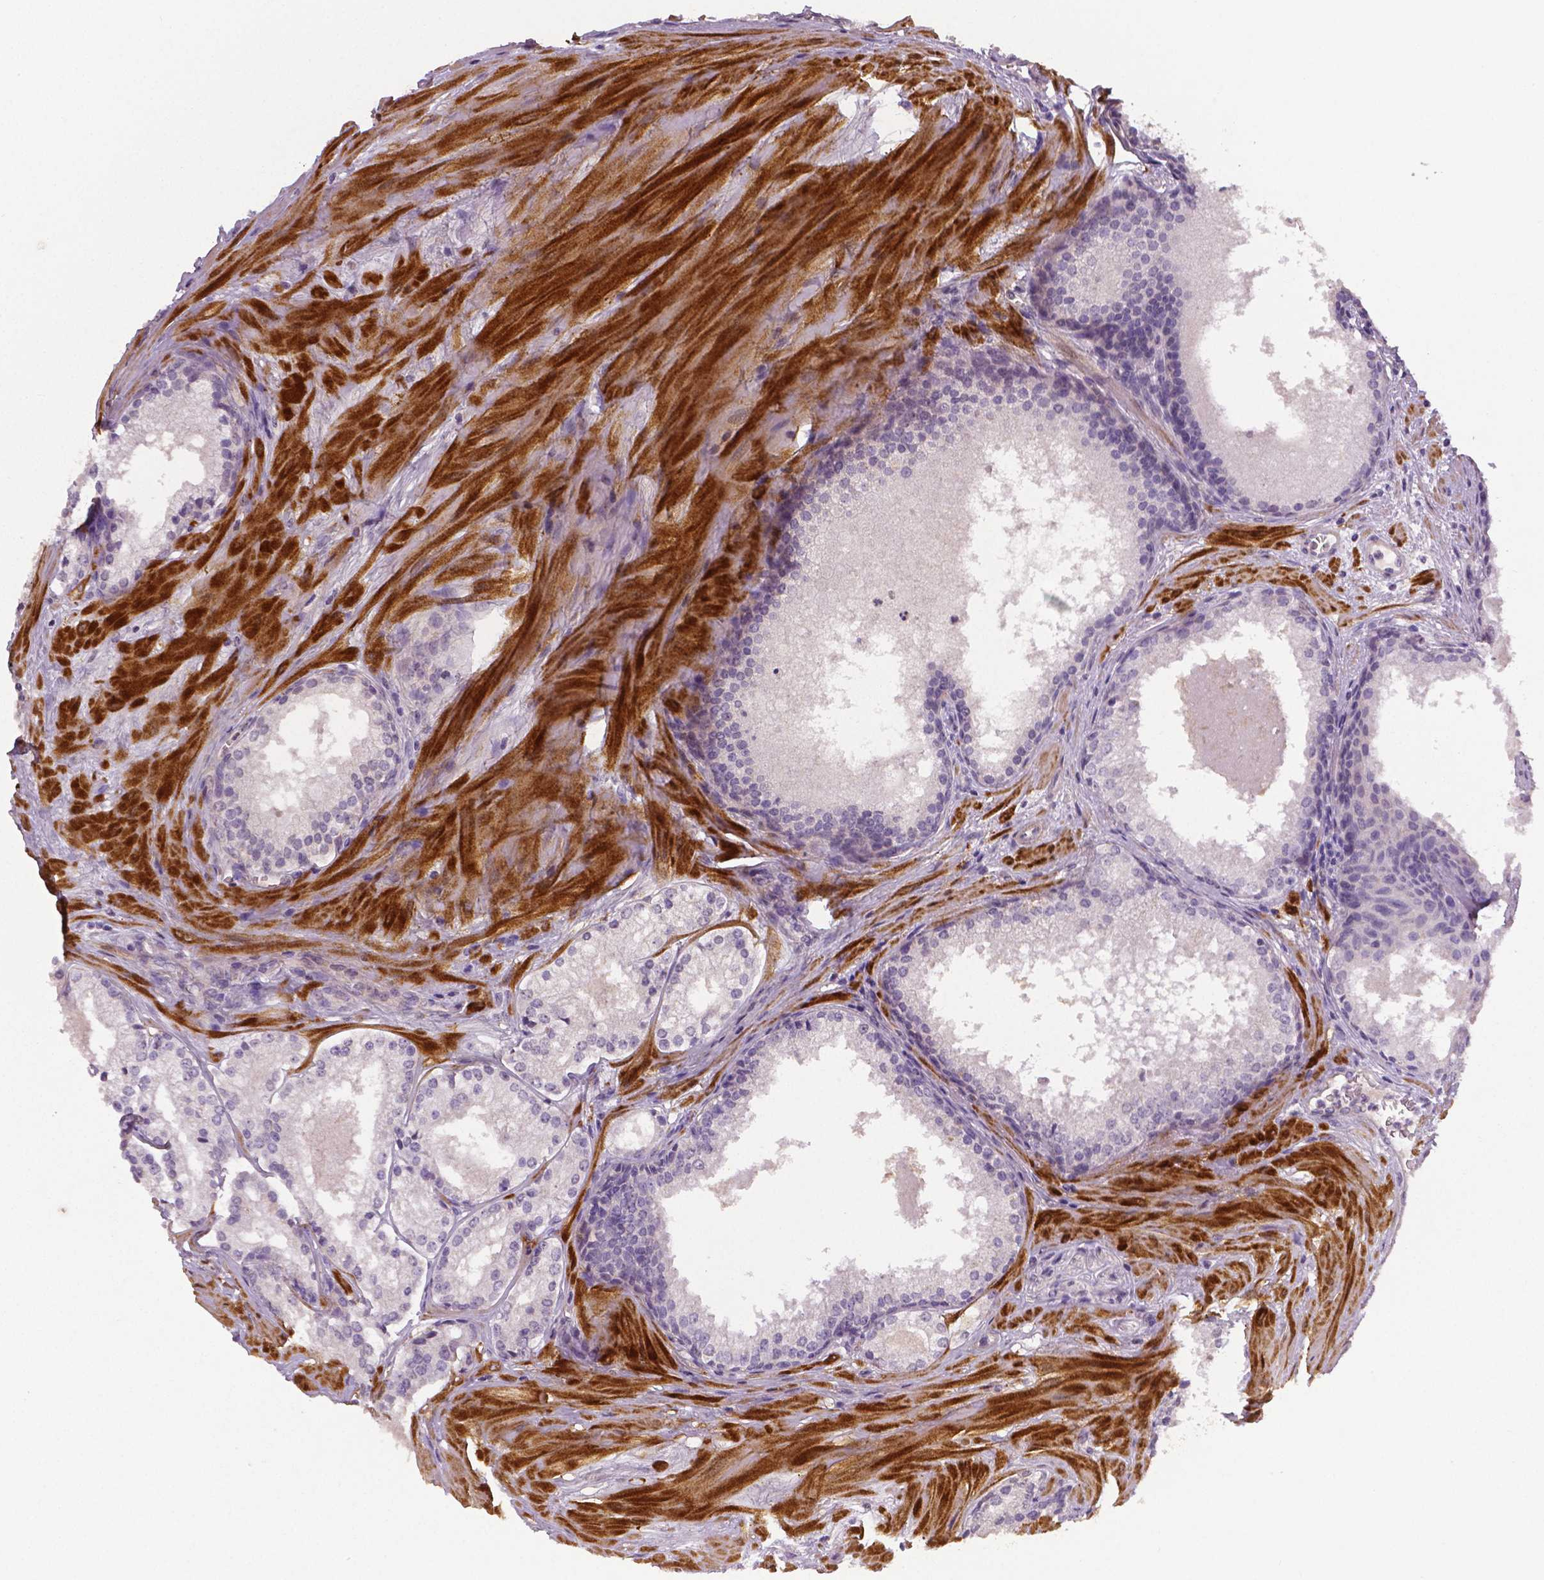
{"staining": {"intensity": "negative", "quantity": "none", "location": "none"}, "tissue": "prostate cancer", "cell_type": "Tumor cells", "image_type": "cancer", "snomed": [{"axis": "morphology", "description": "Adenocarcinoma, Low grade"}, {"axis": "topography", "description": "Prostate"}], "caption": "This is an IHC photomicrograph of human prostate cancer. There is no staining in tumor cells.", "gene": "FLT1", "patient": {"sex": "male", "age": 56}}